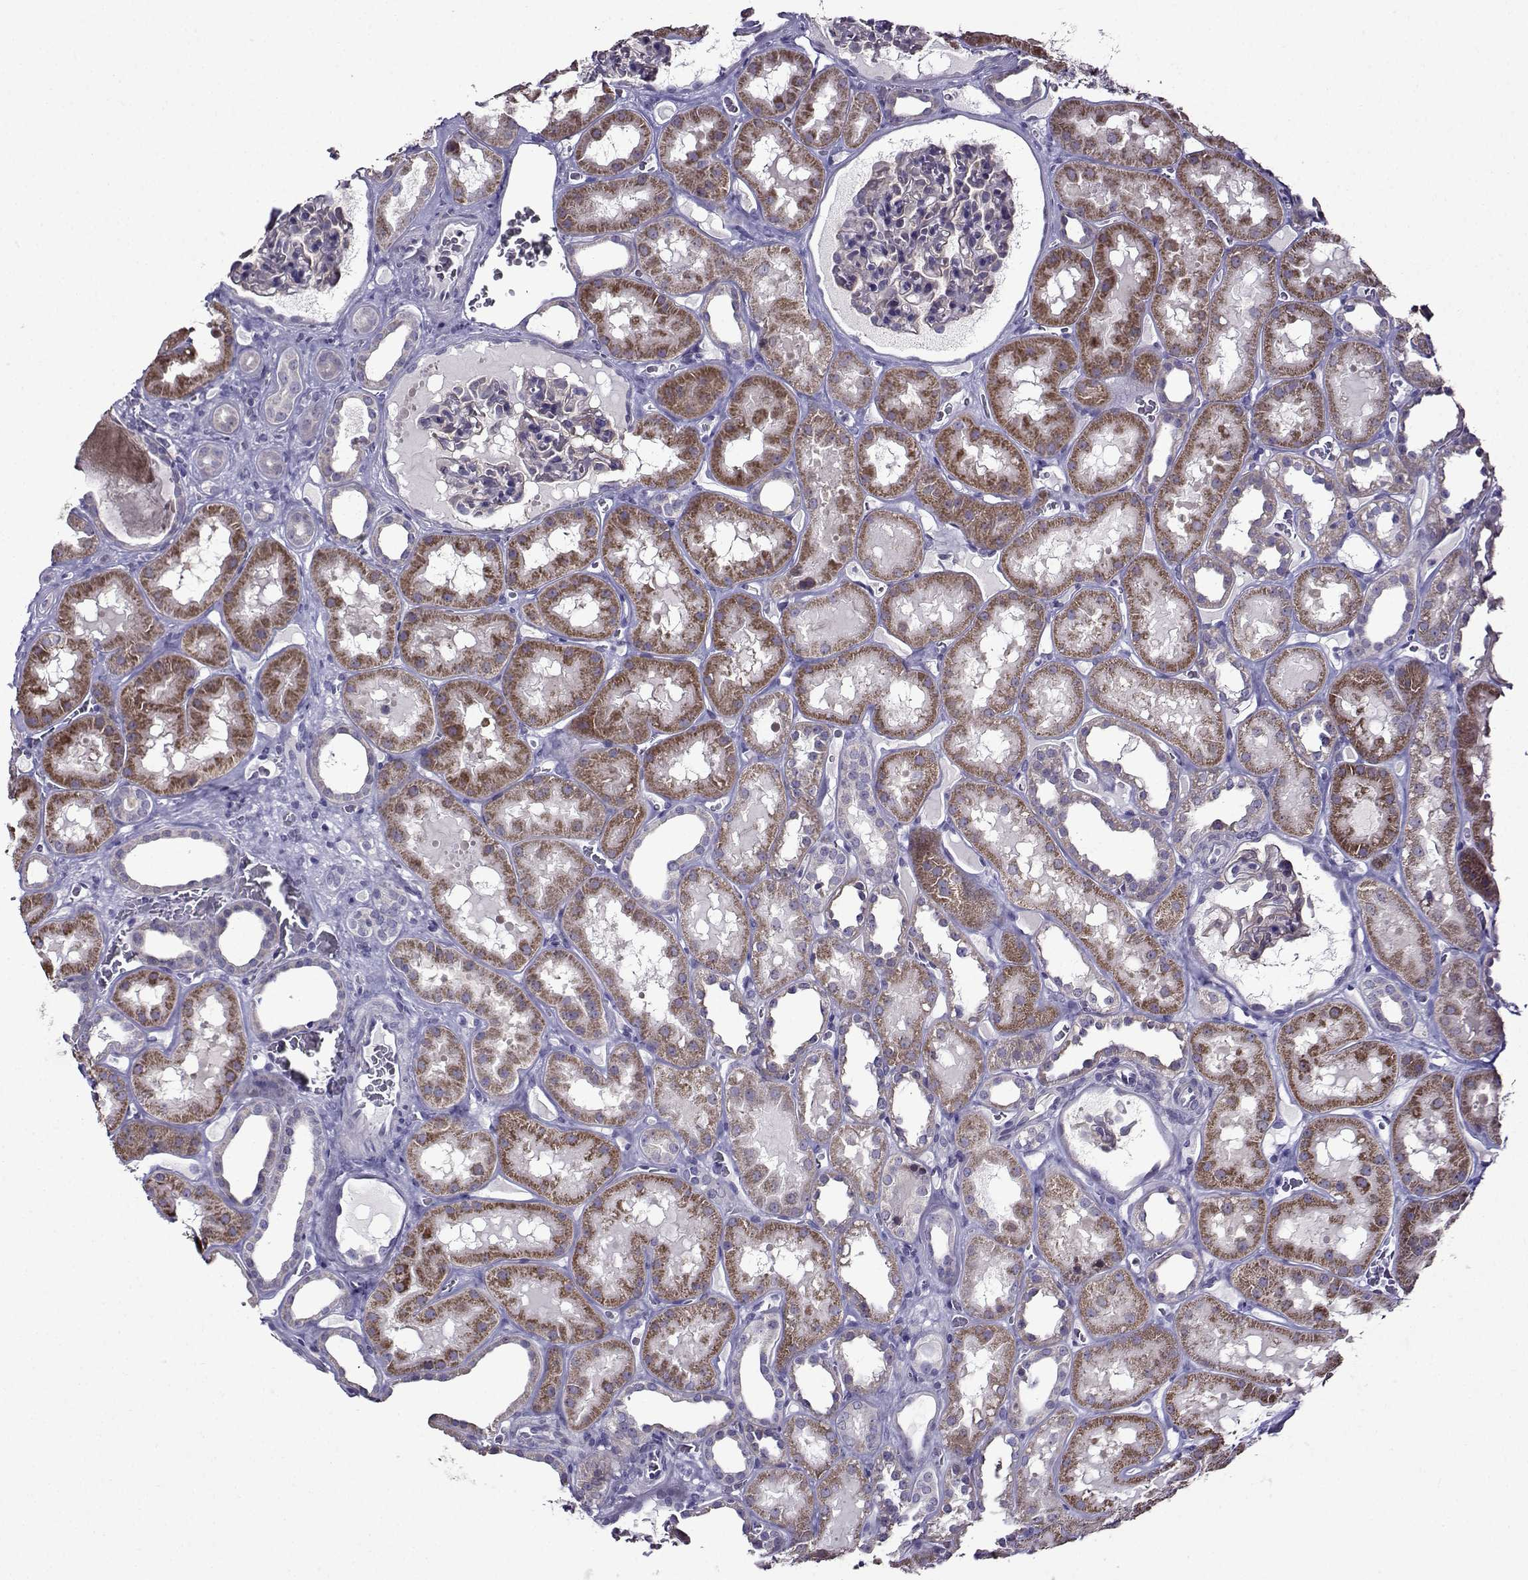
{"staining": {"intensity": "negative", "quantity": "none", "location": "none"}, "tissue": "kidney", "cell_type": "Cells in glomeruli", "image_type": "normal", "snomed": [{"axis": "morphology", "description": "Normal tissue, NOS"}, {"axis": "topography", "description": "Kidney"}], "caption": "Immunohistochemistry of benign kidney shows no expression in cells in glomeruli.", "gene": "TMEM266", "patient": {"sex": "female", "age": 41}}